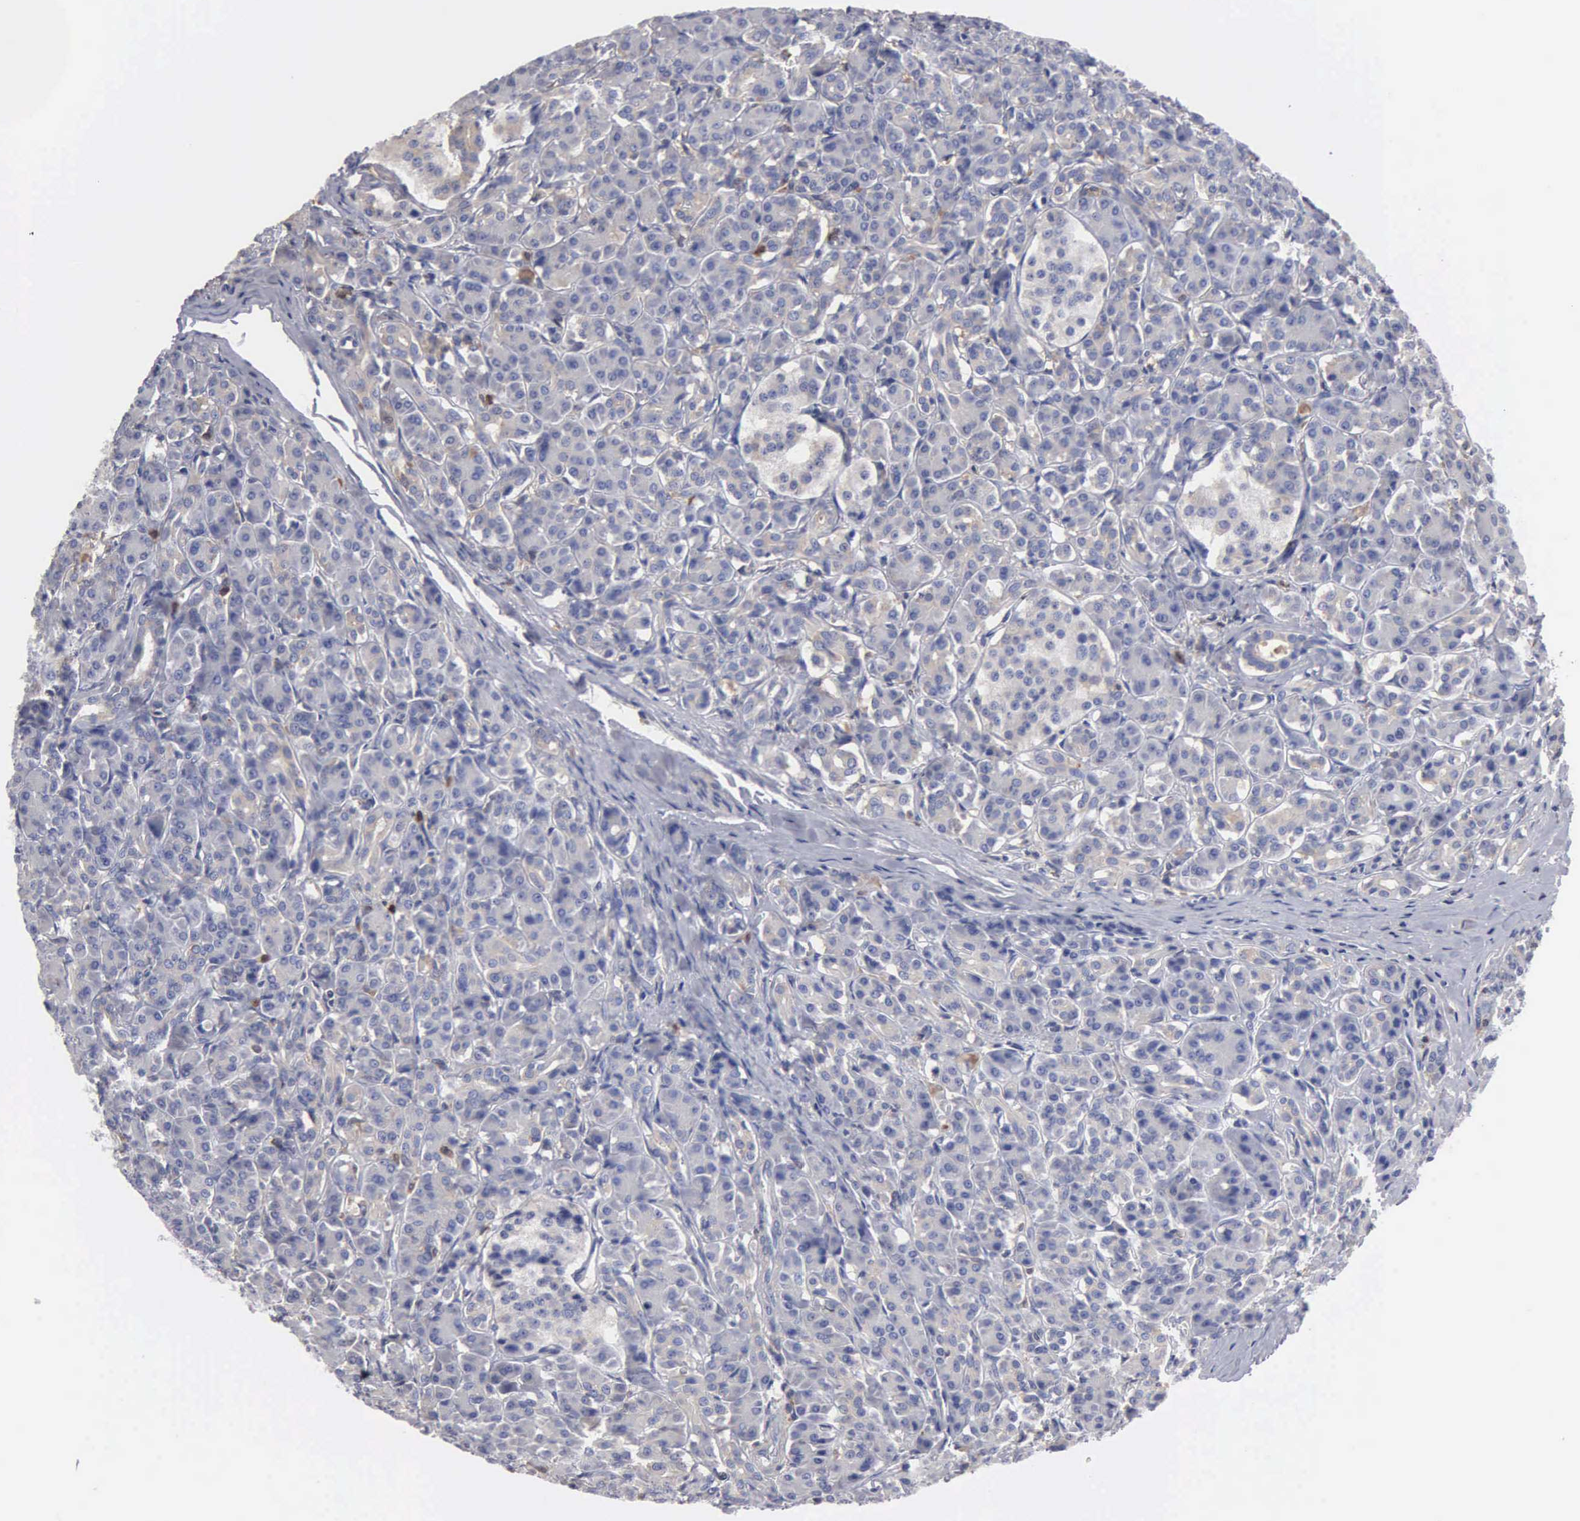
{"staining": {"intensity": "weak", "quantity": "<25%", "location": "cytoplasmic/membranous"}, "tissue": "pancreas", "cell_type": "Exocrine glandular cells", "image_type": "normal", "snomed": [{"axis": "morphology", "description": "Normal tissue, NOS"}, {"axis": "topography", "description": "Lymph node"}, {"axis": "topography", "description": "Pancreas"}], "caption": "Immunohistochemistry (IHC) of benign pancreas displays no staining in exocrine glandular cells.", "gene": "G6PD", "patient": {"sex": "male", "age": 59}}